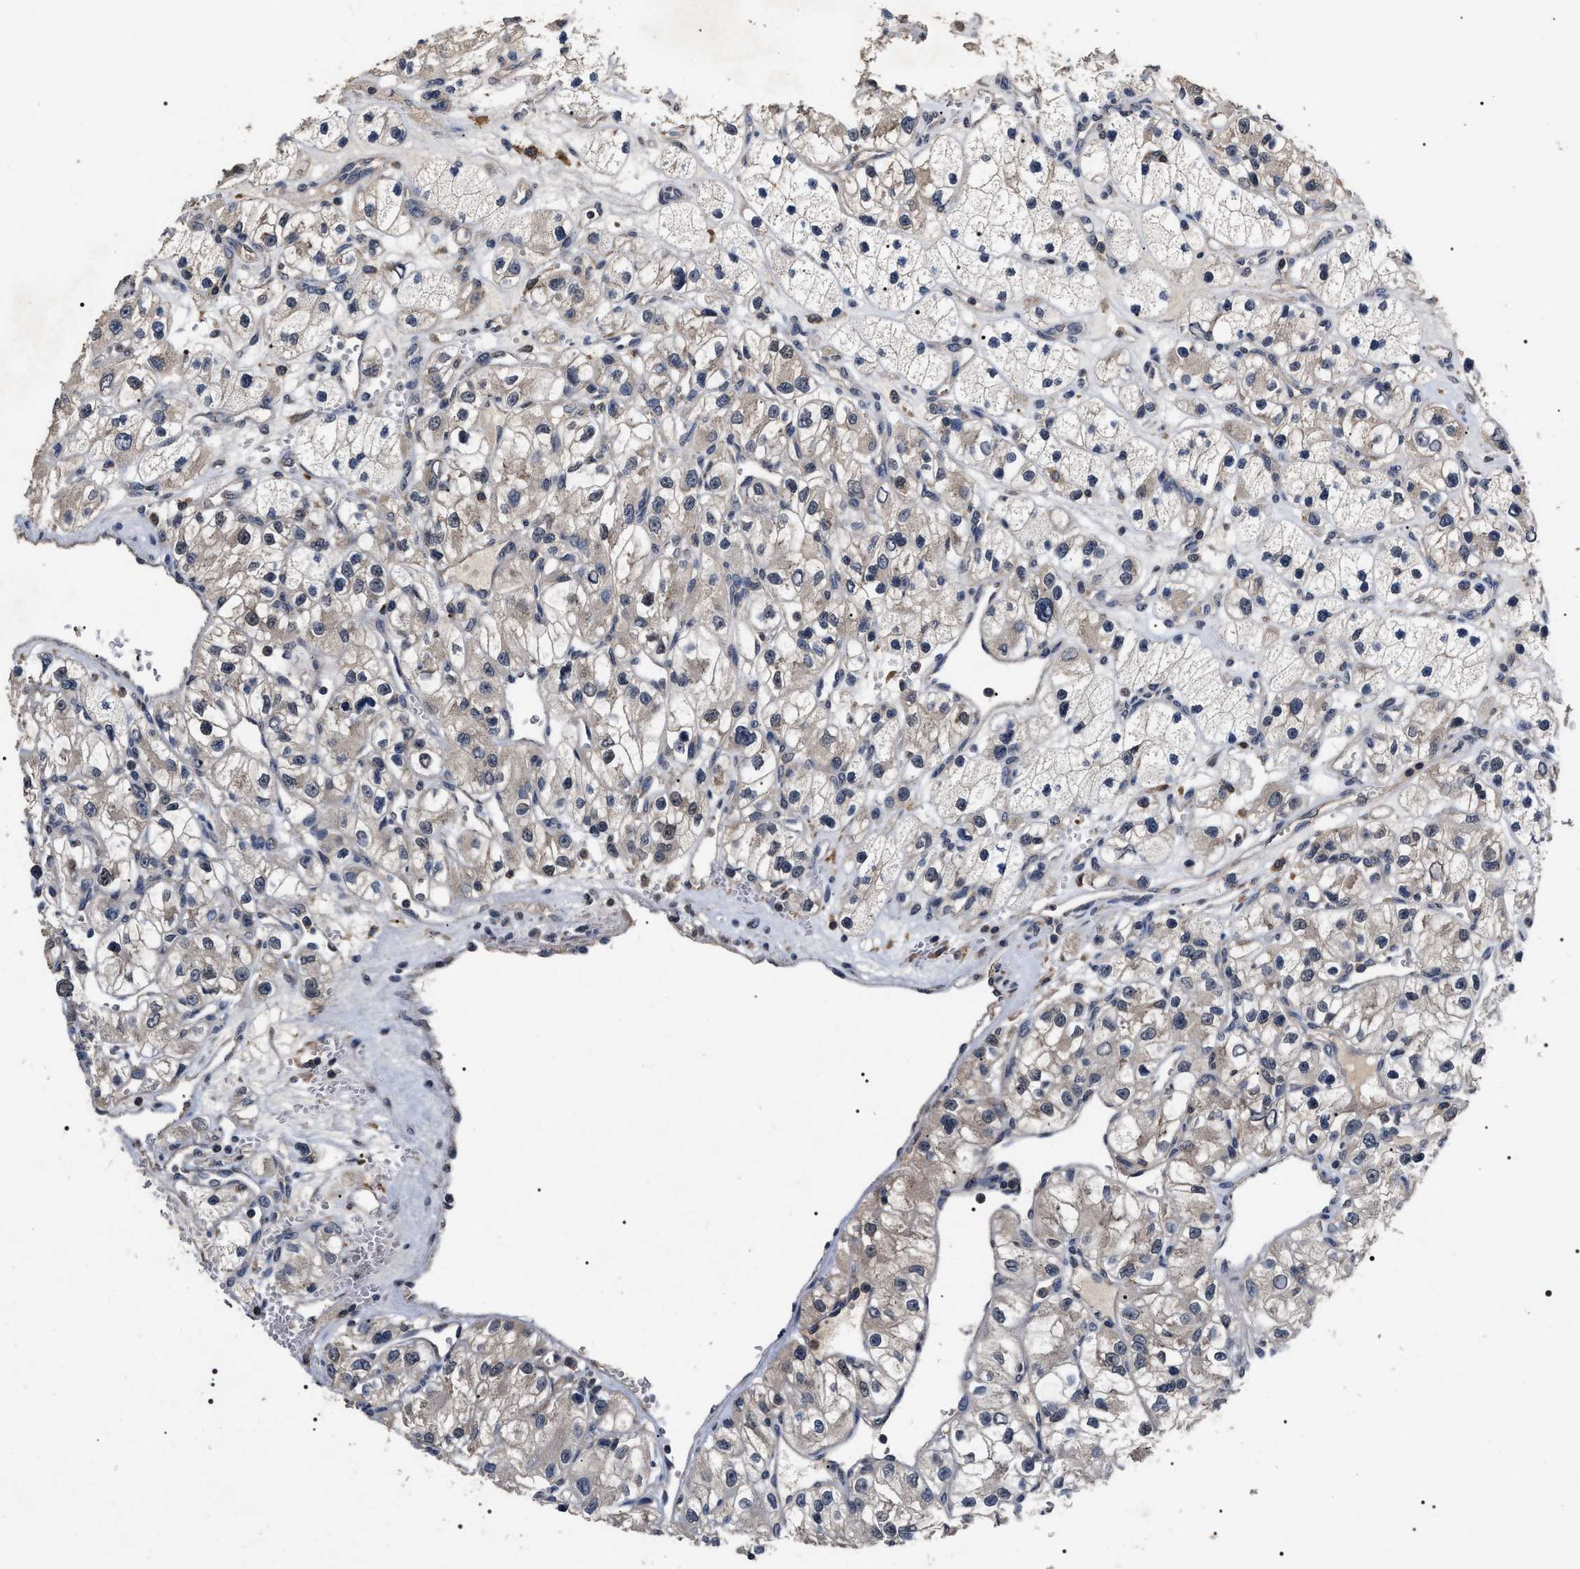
{"staining": {"intensity": "weak", "quantity": "<25%", "location": "cytoplasmic/membranous"}, "tissue": "renal cancer", "cell_type": "Tumor cells", "image_type": "cancer", "snomed": [{"axis": "morphology", "description": "Adenocarcinoma, NOS"}, {"axis": "topography", "description": "Kidney"}], "caption": "An immunohistochemistry (IHC) photomicrograph of renal cancer (adenocarcinoma) is shown. There is no staining in tumor cells of renal cancer (adenocarcinoma). The staining was performed using DAB to visualize the protein expression in brown, while the nuclei were stained in blue with hematoxylin (Magnification: 20x).", "gene": "UPF3A", "patient": {"sex": "female", "age": 57}}